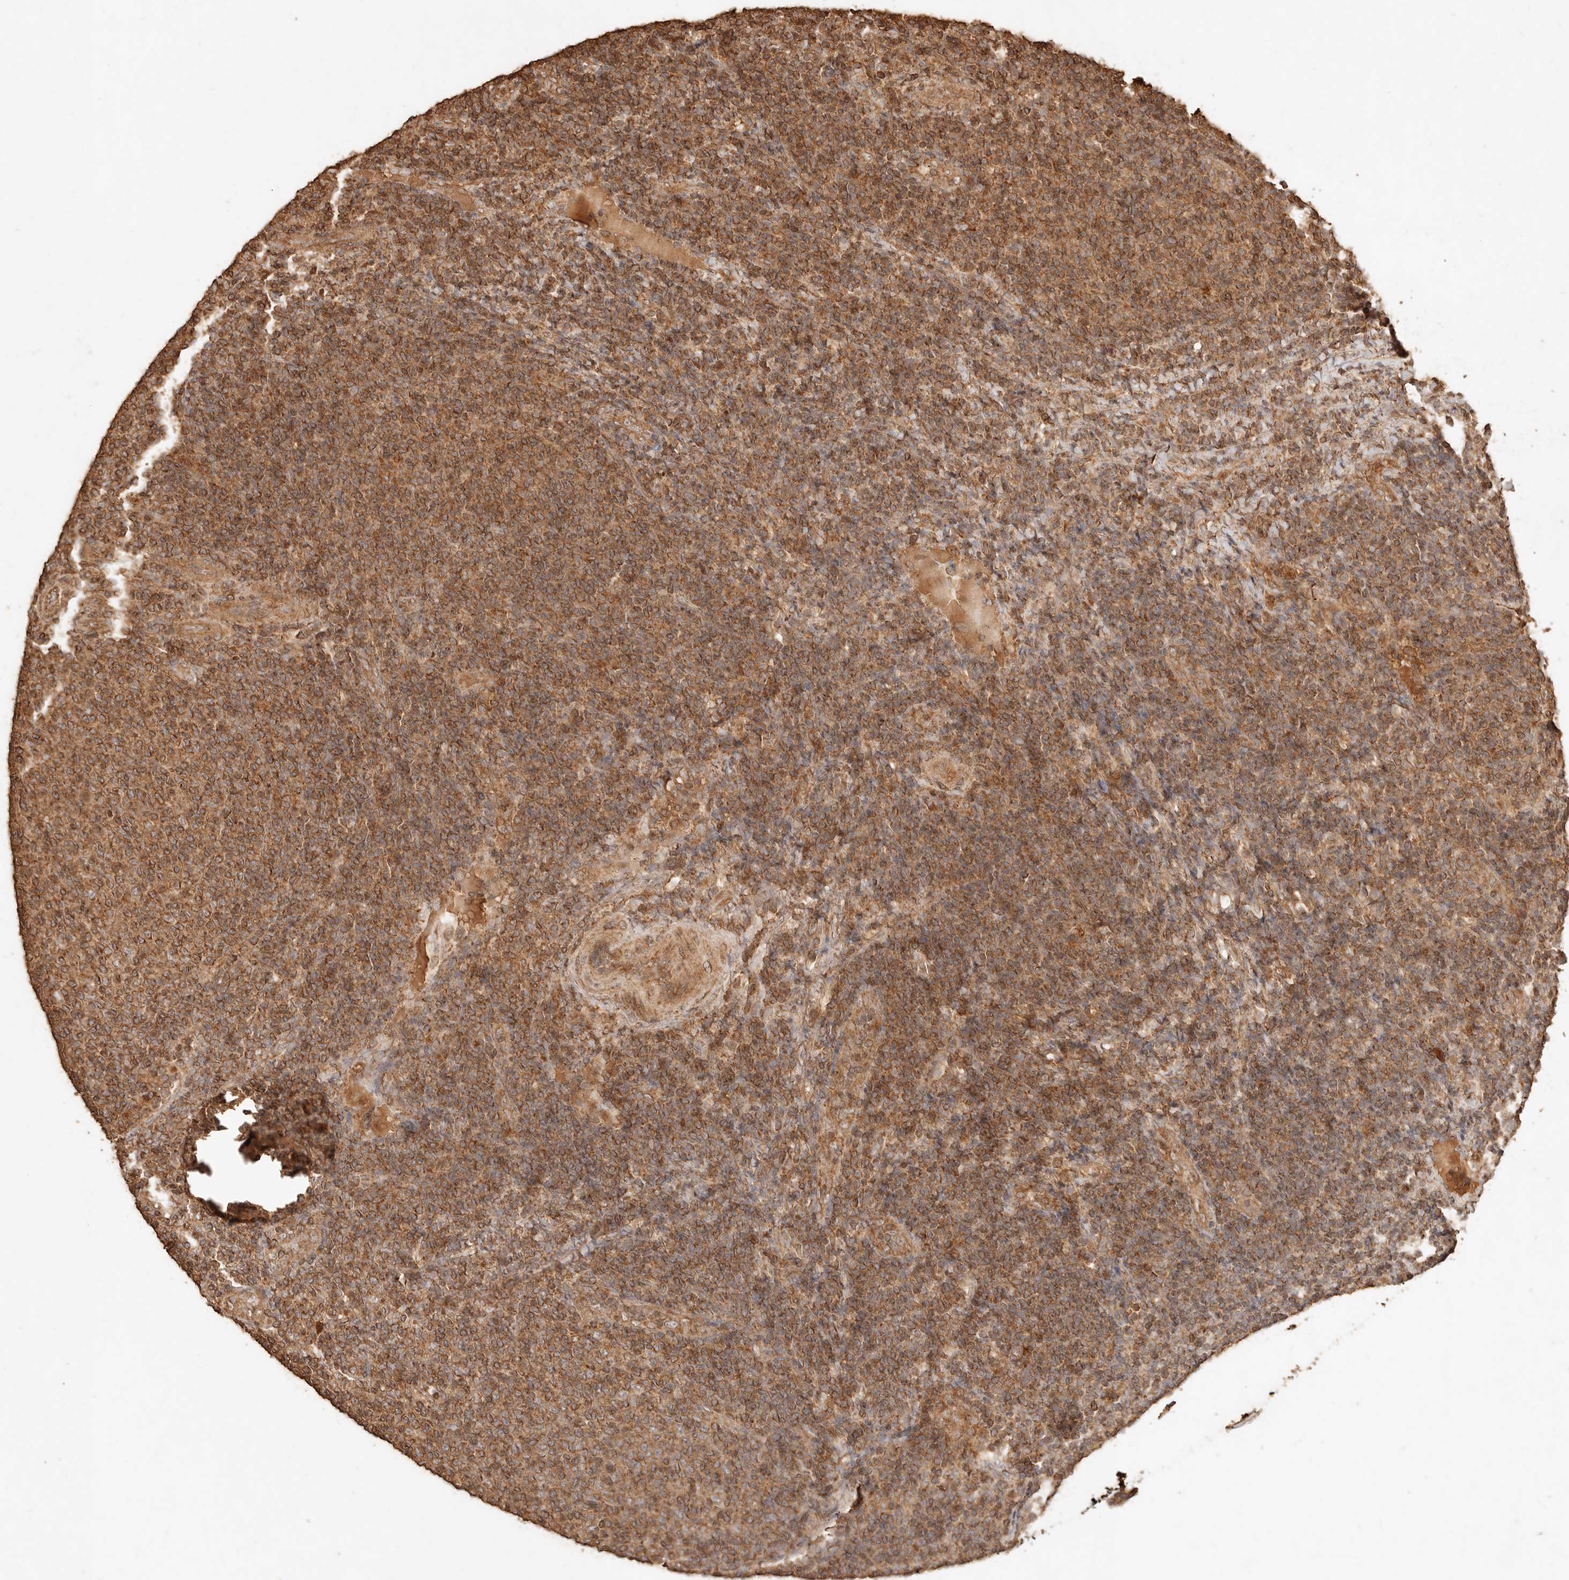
{"staining": {"intensity": "moderate", "quantity": ">75%", "location": "cytoplasmic/membranous"}, "tissue": "lymphoma", "cell_type": "Tumor cells", "image_type": "cancer", "snomed": [{"axis": "morphology", "description": "Malignant lymphoma, non-Hodgkin's type, Low grade"}, {"axis": "topography", "description": "Lymph node"}], "caption": "A brown stain labels moderate cytoplasmic/membranous expression of a protein in lymphoma tumor cells.", "gene": "FAM180B", "patient": {"sex": "male", "age": 66}}